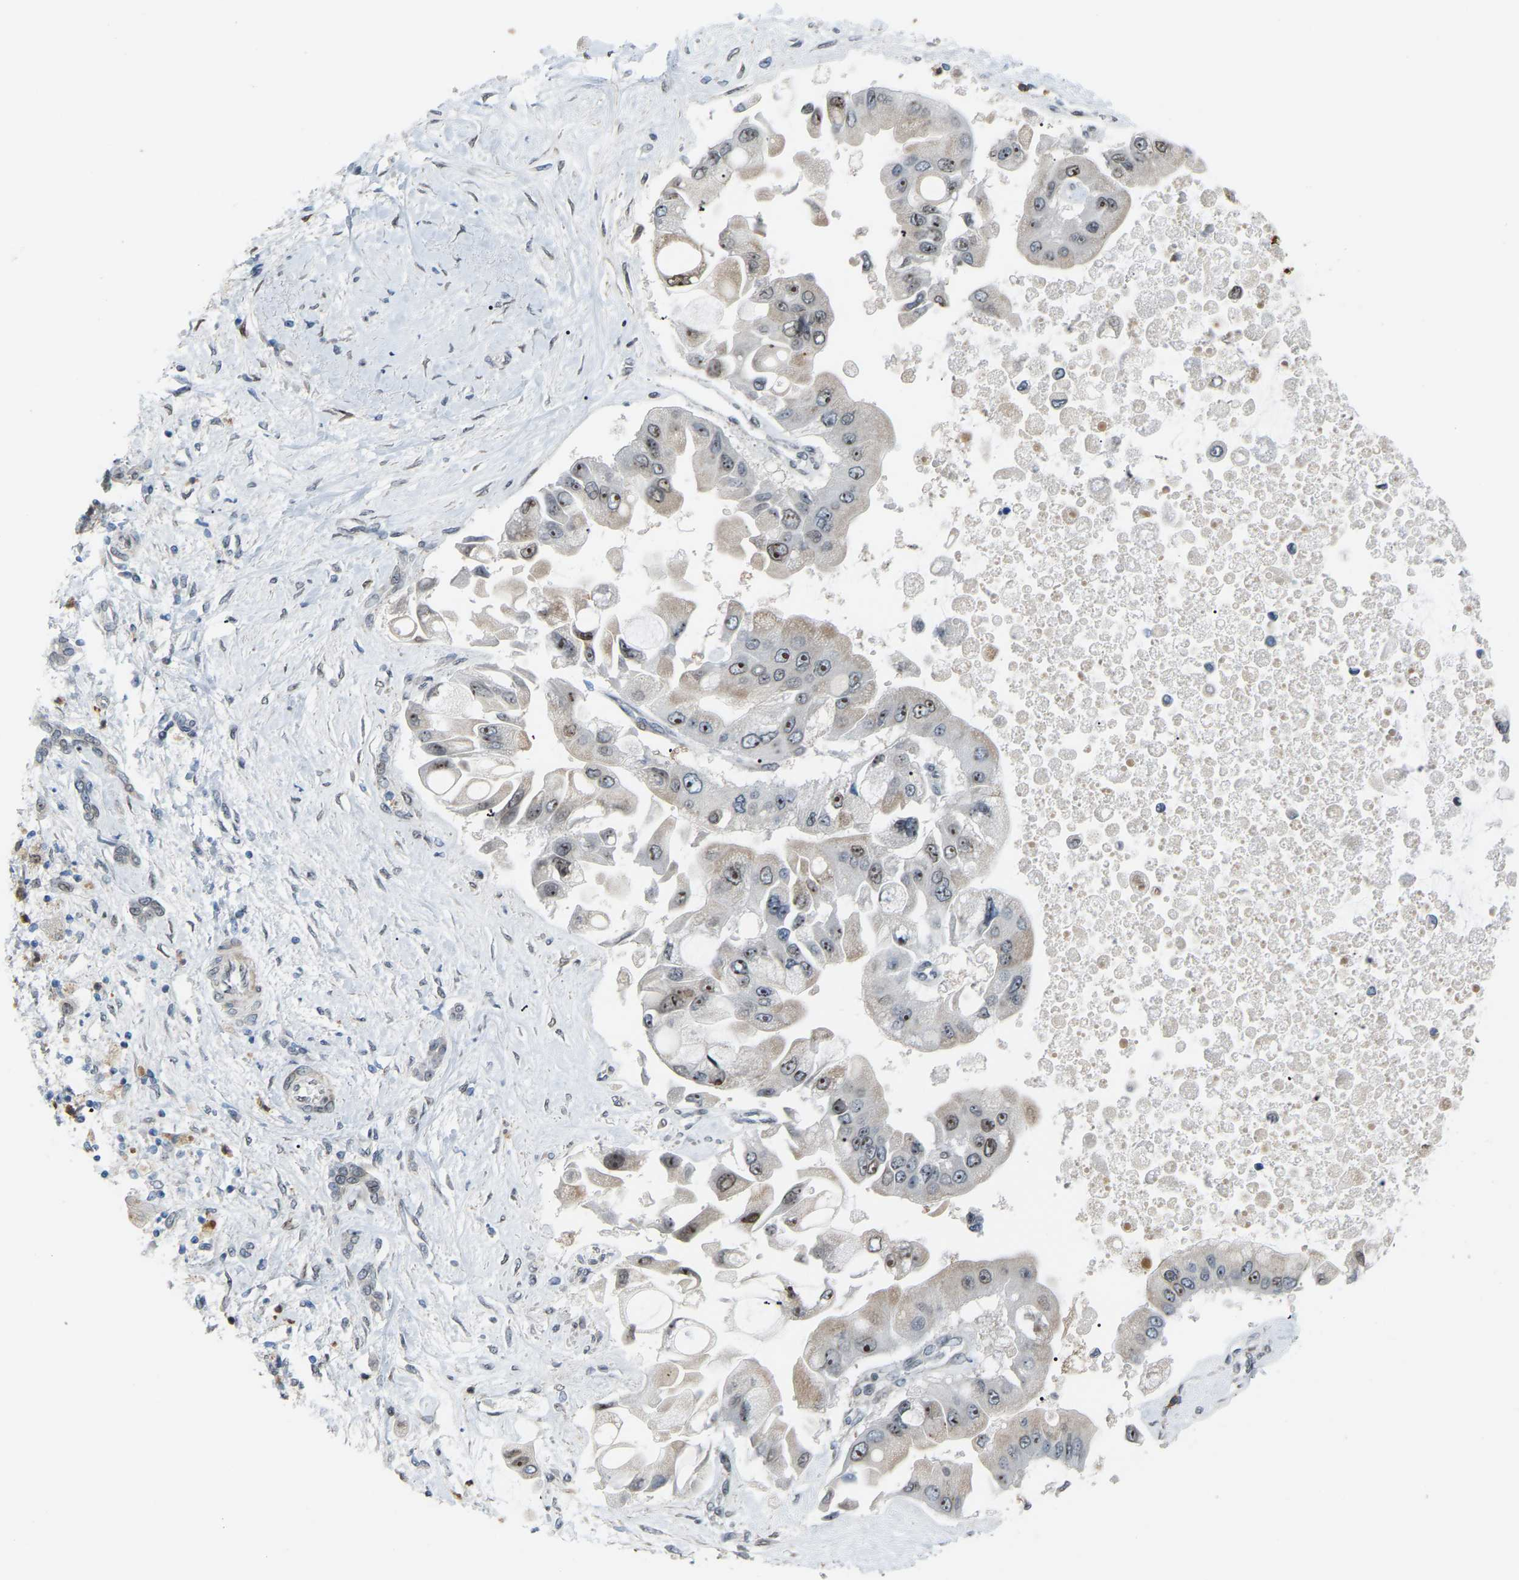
{"staining": {"intensity": "moderate", "quantity": "<25%", "location": "nuclear"}, "tissue": "liver cancer", "cell_type": "Tumor cells", "image_type": "cancer", "snomed": [{"axis": "morphology", "description": "Cholangiocarcinoma"}, {"axis": "topography", "description": "Liver"}], "caption": "Cholangiocarcinoma (liver) stained with DAB (3,3'-diaminobenzidine) IHC exhibits low levels of moderate nuclear expression in about <25% of tumor cells.", "gene": "CROT", "patient": {"sex": "male", "age": 50}}